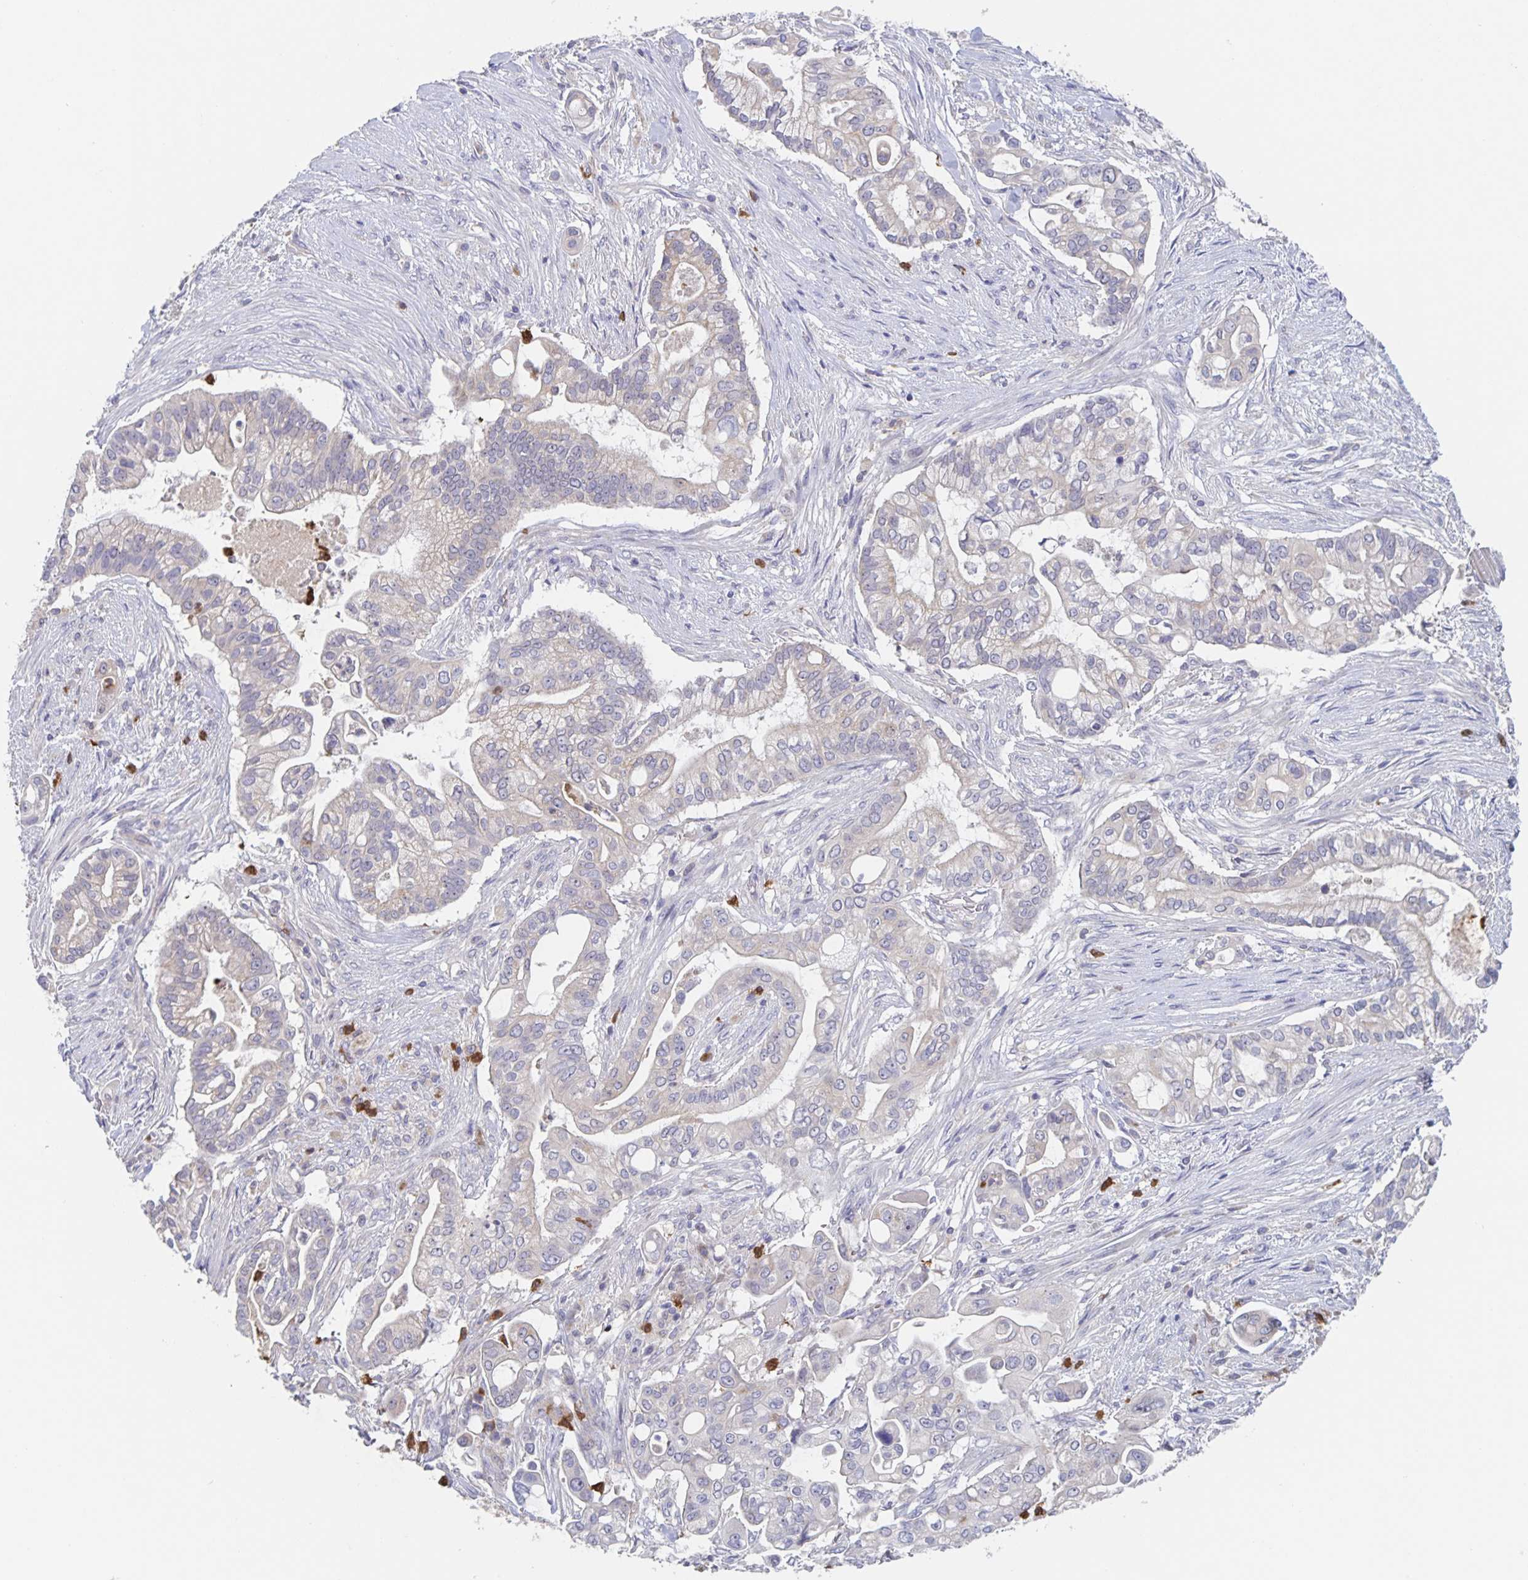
{"staining": {"intensity": "negative", "quantity": "none", "location": "none"}, "tissue": "pancreatic cancer", "cell_type": "Tumor cells", "image_type": "cancer", "snomed": [{"axis": "morphology", "description": "Adenocarcinoma, NOS"}, {"axis": "topography", "description": "Pancreas"}], "caption": "Tumor cells are negative for brown protein staining in pancreatic adenocarcinoma. (DAB immunohistochemistry (IHC) visualized using brightfield microscopy, high magnification).", "gene": "CDC42BPG", "patient": {"sex": "female", "age": 69}}